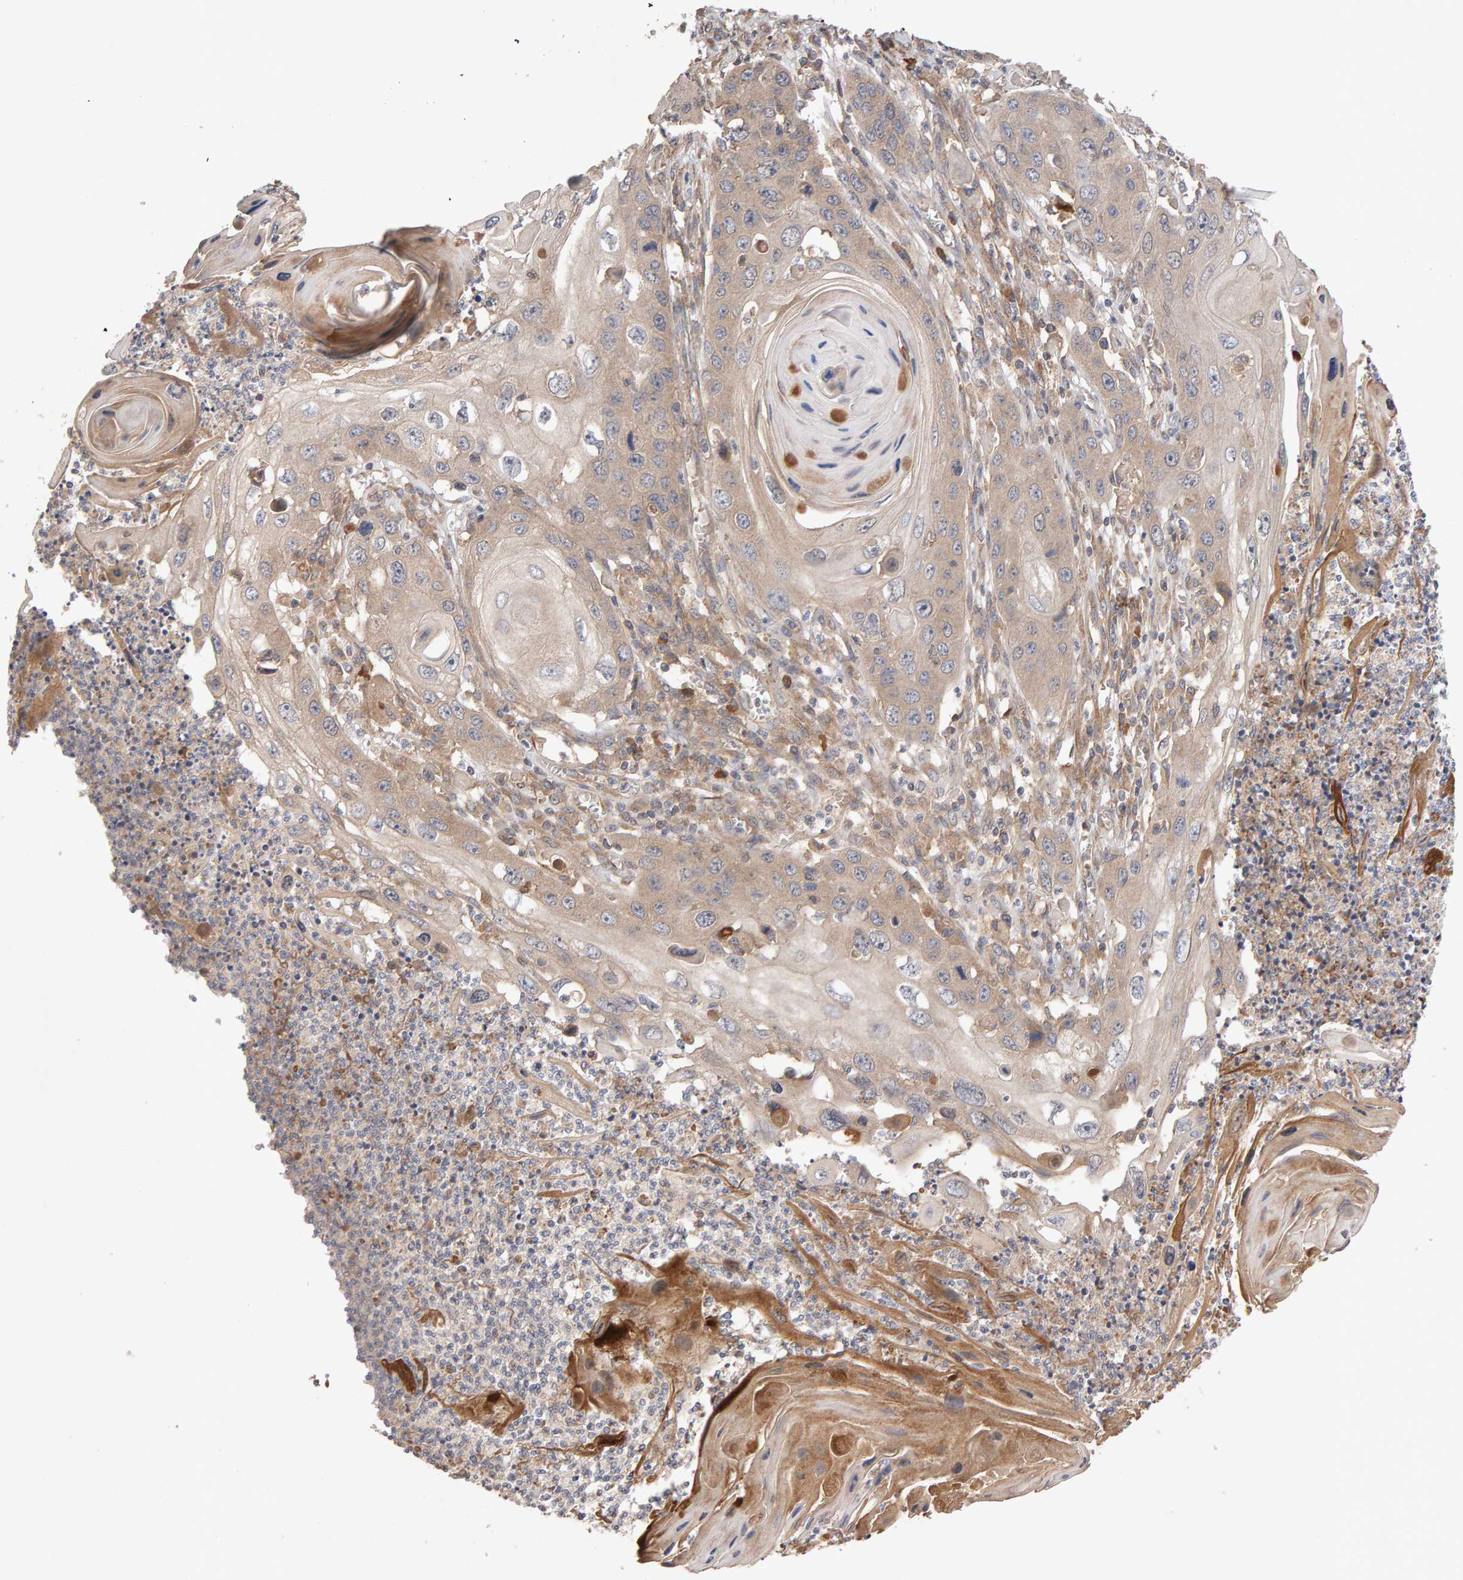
{"staining": {"intensity": "weak", "quantity": ">75%", "location": "cytoplasmic/membranous"}, "tissue": "skin cancer", "cell_type": "Tumor cells", "image_type": "cancer", "snomed": [{"axis": "morphology", "description": "Squamous cell carcinoma, NOS"}, {"axis": "topography", "description": "Skin"}], "caption": "A low amount of weak cytoplasmic/membranous expression is seen in about >75% of tumor cells in squamous cell carcinoma (skin) tissue.", "gene": "RNF19A", "patient": {"sex": "male", "age": 55}}